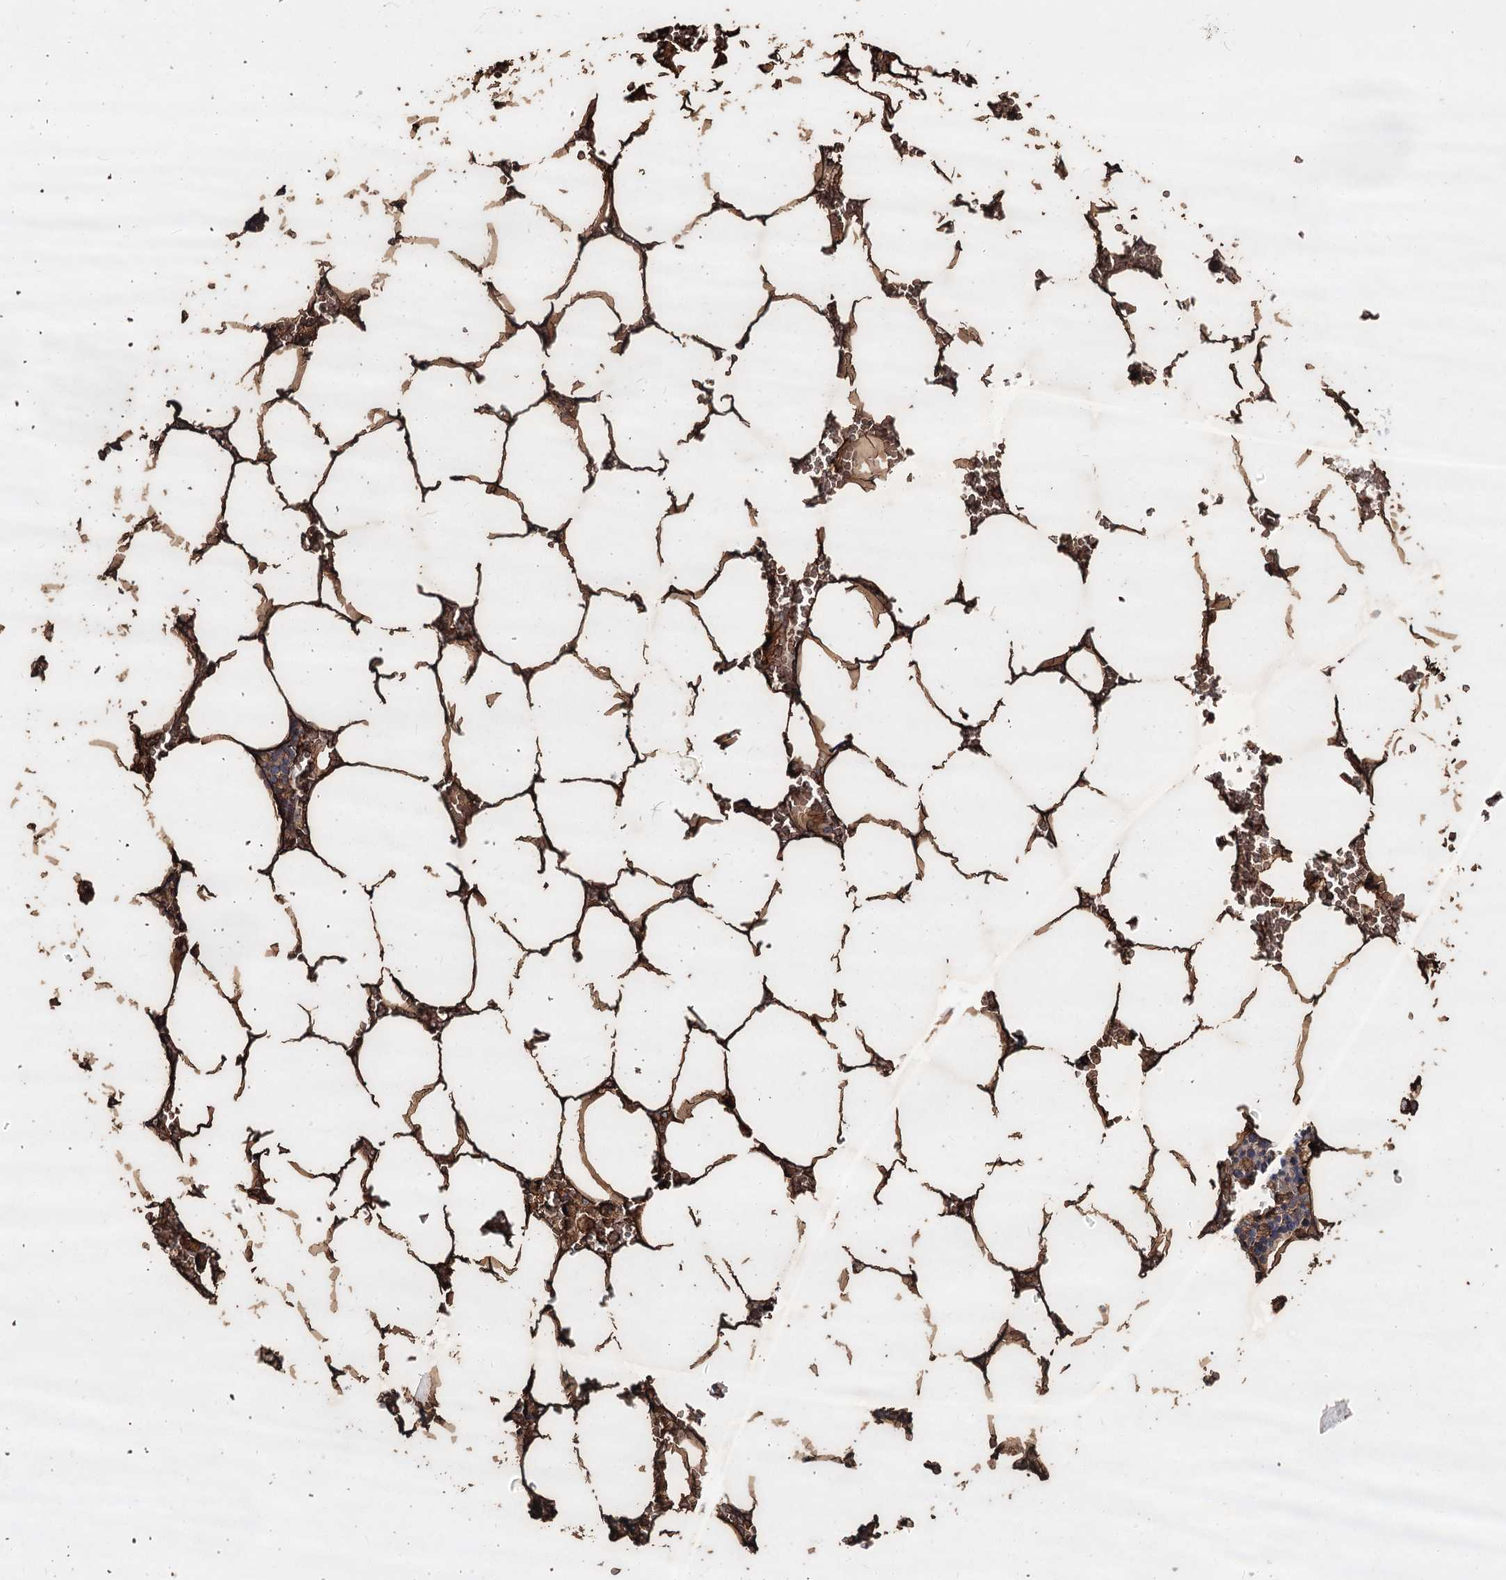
{"staining": {"intensity": "moderate", "quantity": "25%-75%", "location": "cytoplasmic/membranous"}, "tissue": "bone marrow", "cell_type": "Hematopoietic cells", "image_type": "normal", "snomed": [{"axis": "morphology", "description": "Normal tissue, NOS"}, {"axis": "topography", "description": "Bone marrow"}], "caption": "IHC histopathology image of unremarkable bone marrow: human bone marrow stained using immunohistochemistry reveals medium levels of moderate protein expression localized specifically in the cytoplasmic/membranous of hematopoietic cells, appearing as a cytoplasmic/membranous brown color.", "gene": "PIK3C2A", "patient": {"sex": "male", "age": 70}}